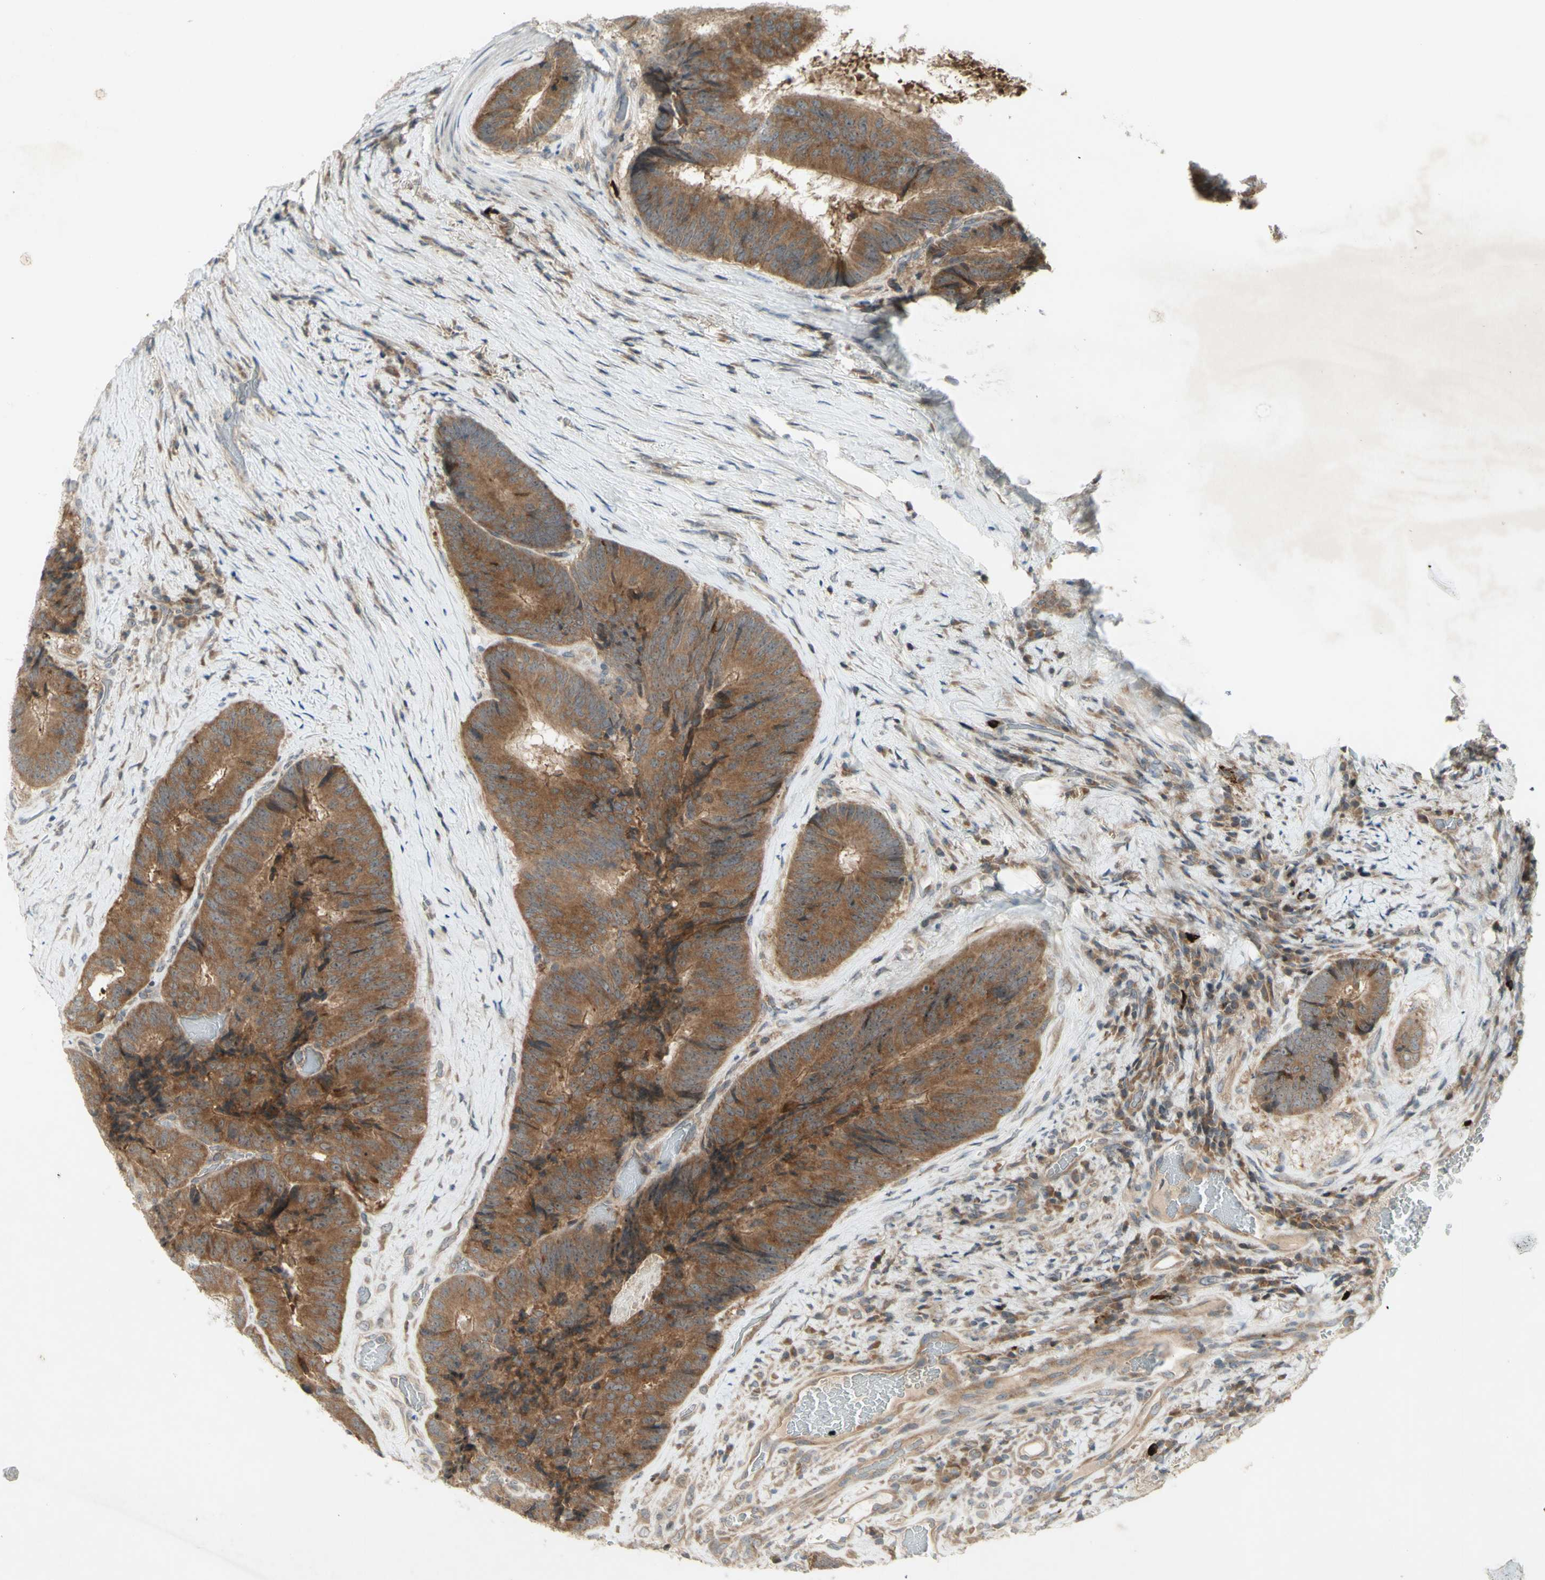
{"staining": {"intensity": "moderate", "quantity": ">75%", "location": "cytoplasmic/membranous"}, "tissue": "colorectal cancer", "cell_type": "Tumor cells", "image_type": "cancer", "snomed": [{"axis": "morphology", "description": "Adenocarcinoma, NOS"}, {"axis": "topography", "description": "Rectum"}], "caption": "This photomicrograph exhibits colorectal cancer stained with IHC to label a protein in brown. The cytoplasmic/membranous of tumor cells show moderate positivity for the protein. Nuclei are counter-stained blue.", "gene": "ETF1", "patient": {"sex": "male", "age": 72}}